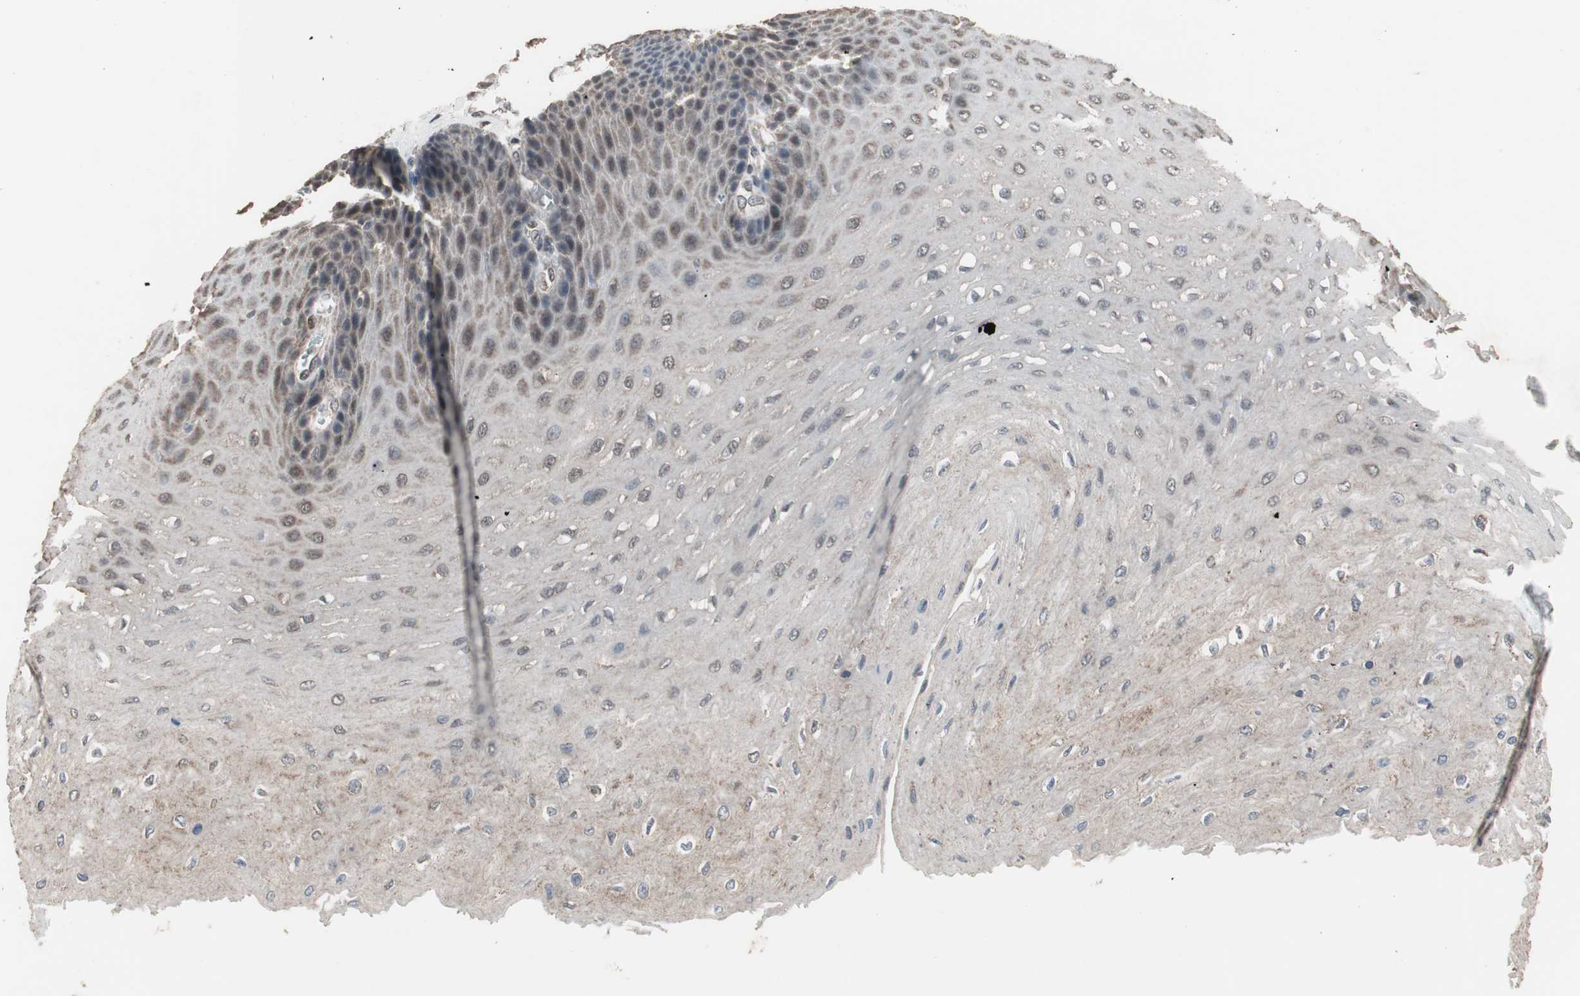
{"staining": {"intensity": "moderate", "quantity": "25%-75%", "location": "nuclear"}, "tissue": "esophagus", "cell_type": "Squamous epithelial cells", "image_type": "normal", "snomed": [{"axis": "morphology", "description": "Normal tissue, NOS"}, {"axis": "topography", "description": "Esophagus"}], "caption": "Protein staining of unremarkable esophagus displays moderate nuclear expression in approximately 25%-75% of squamous epithelial cells.", "gene": "ZHX2", "patient": {"sex": "female", "age": 72}}